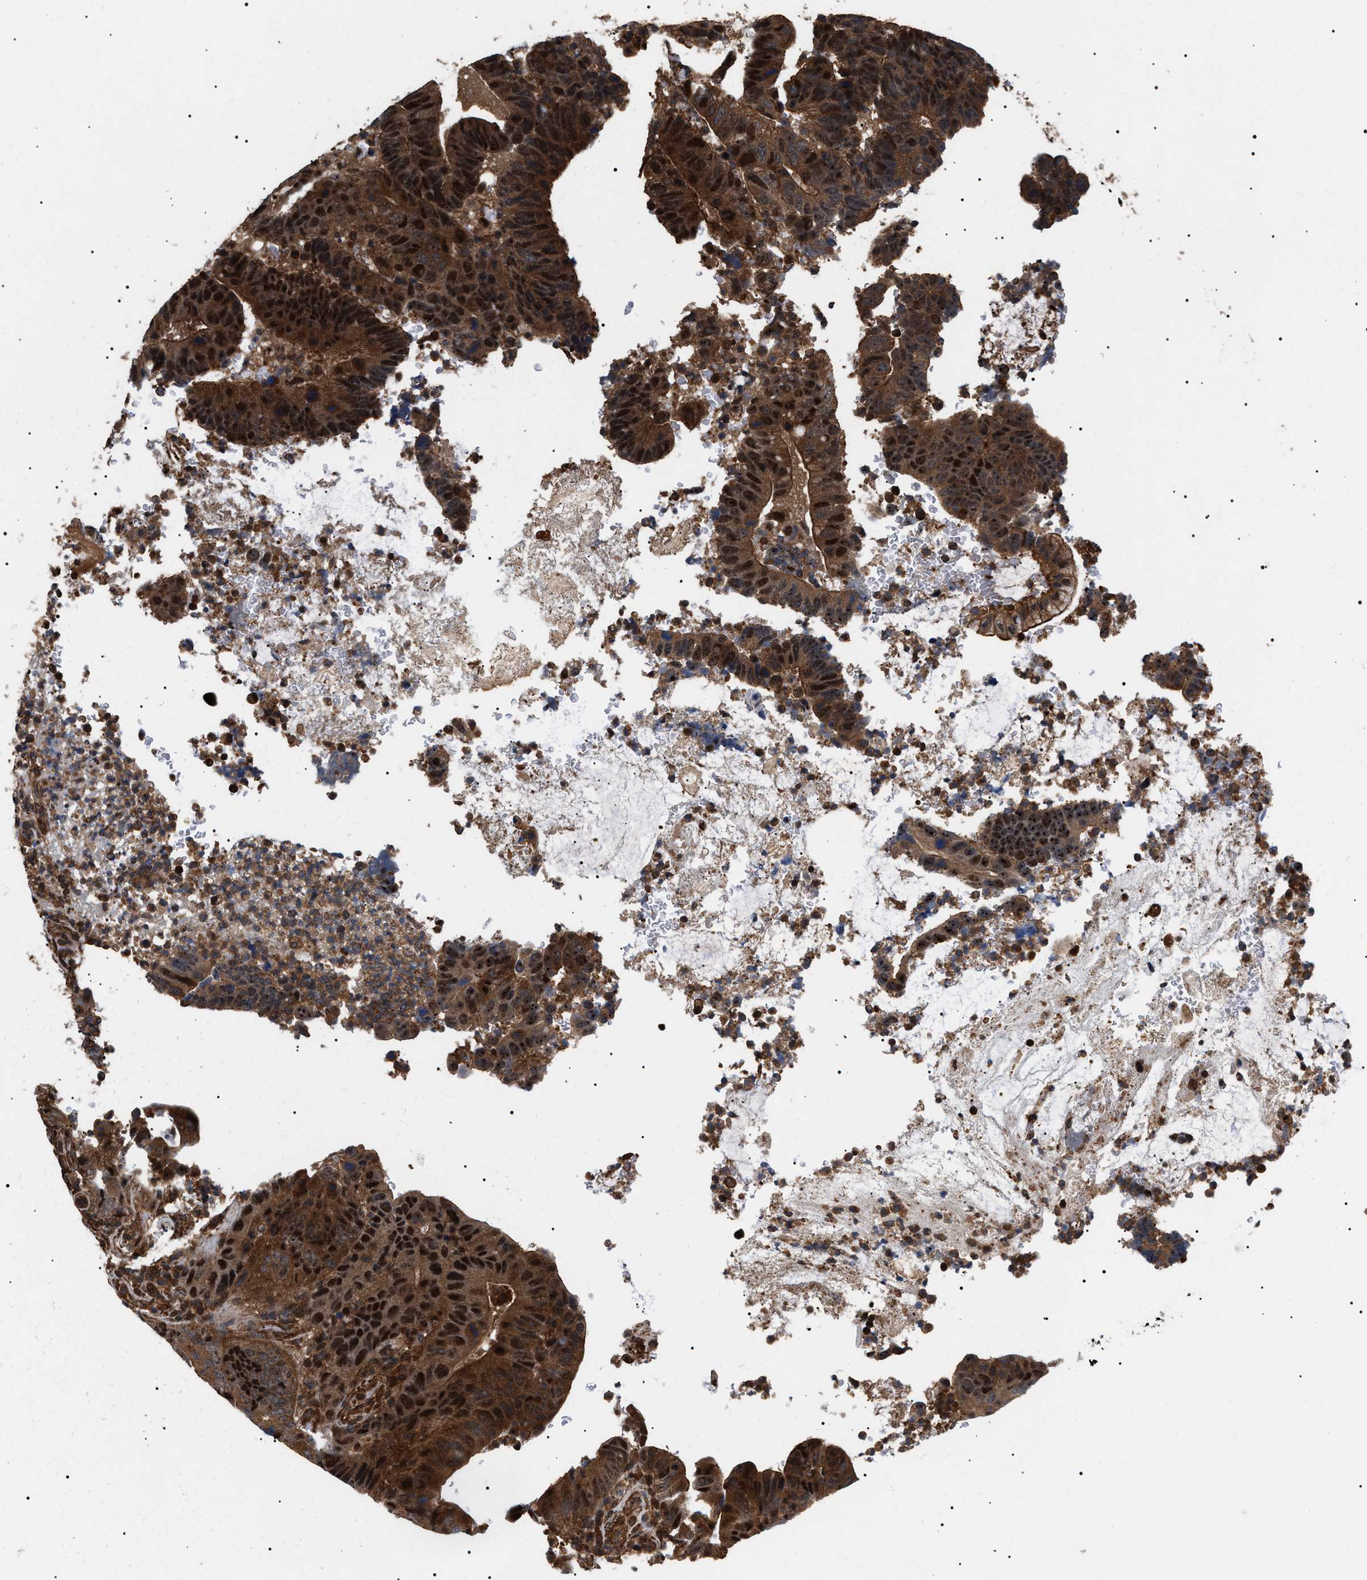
{"staining": {"intensity": "strong", "quantity": ">75%", "location": "cytoplasmic/membranous,nuclear"}, "tissue": "colorectal cancer", "cell_type": "Tumor cells", "image_type": "cancer", "snomed": [{"axis": "morphology", "description": "Adenocarcinoma, NOS"}, {"axis": "topography", "description": "Colon"}], "caption": "The micrograph exhibits staining of colorectal adenocarcinoma, revealing strong cytoplasmic/membranous and nuclear protein staining (brown color) within tumor cells.", "gene": "SH3GLB2", "patient": {"sex": "male", "age": 56}}